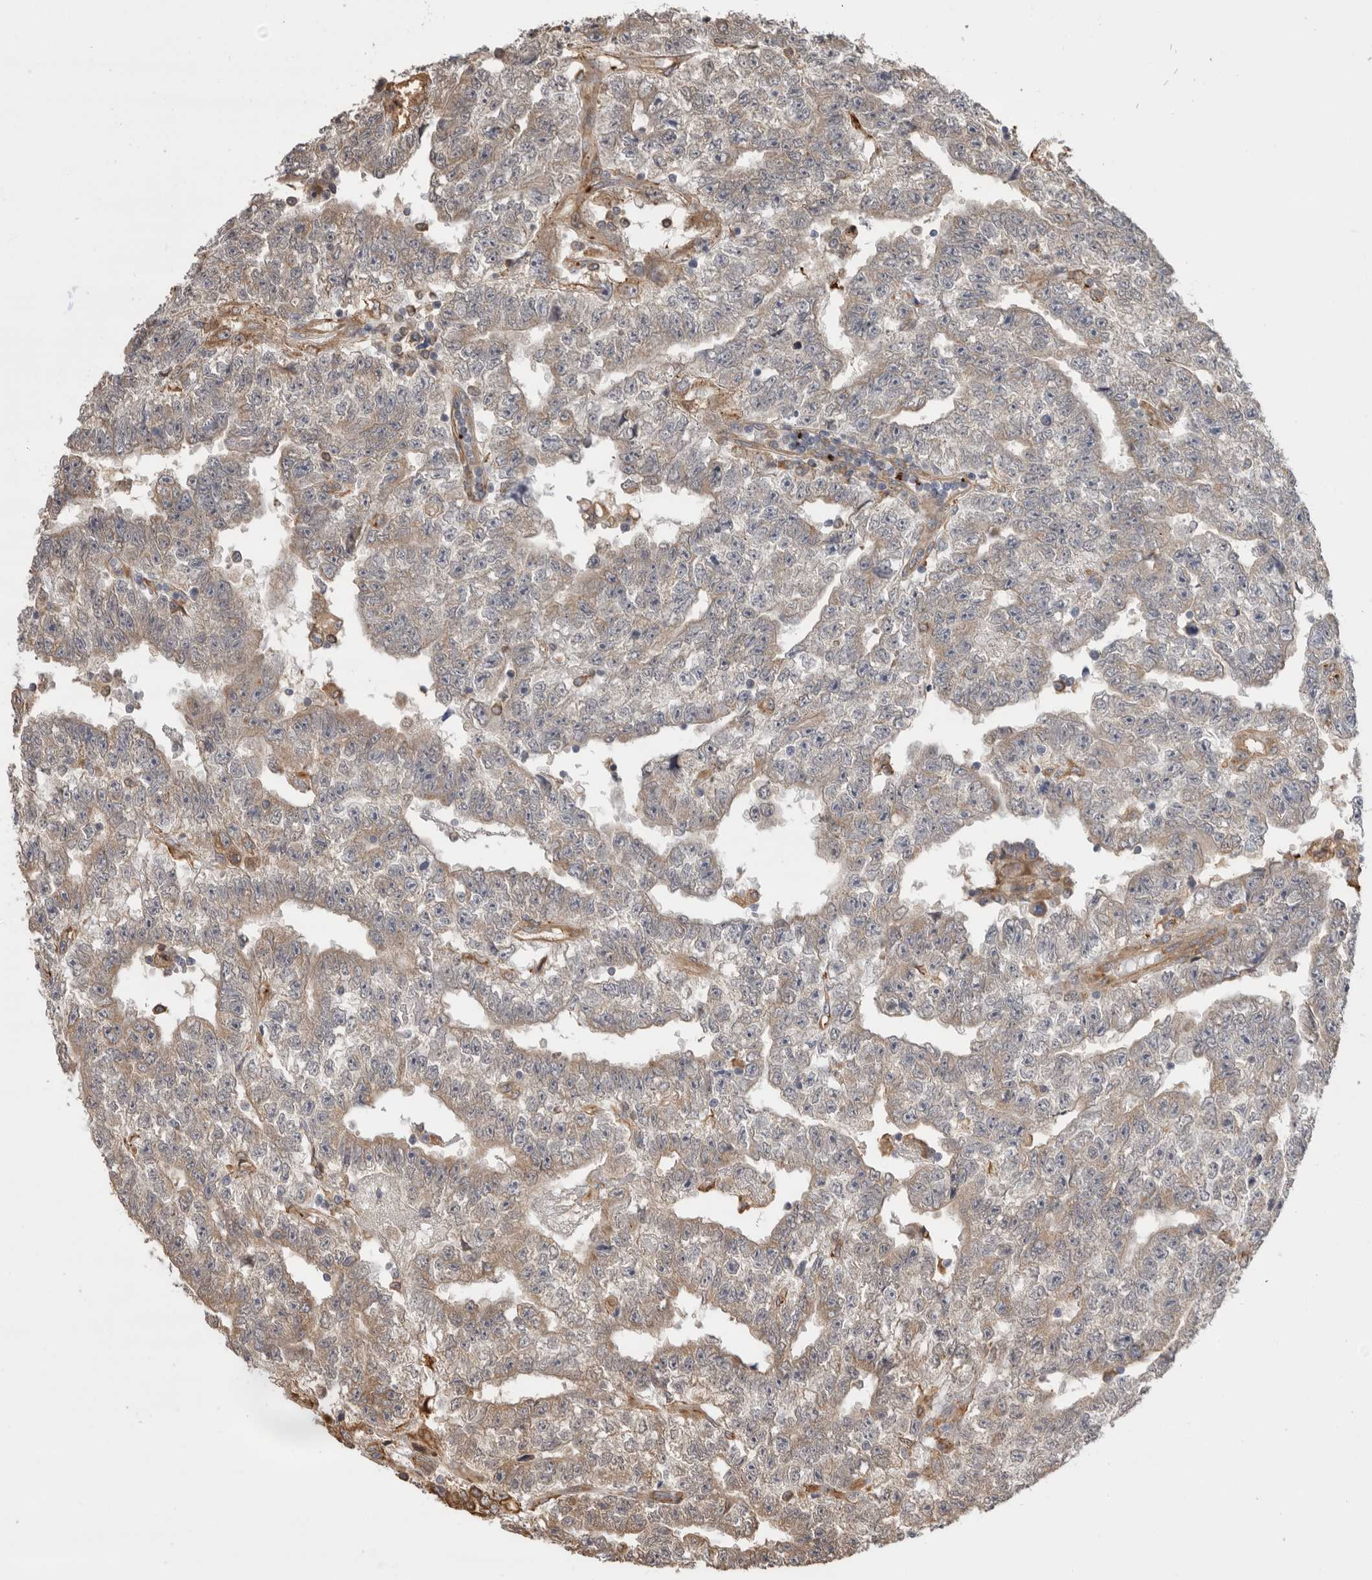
{"staining": {"intensity": "weak", "quantity": "<25%", "location": "cytoplasmic/membranous"}, "tissue": "testis cancer", "cell_type": "Tumor cells", "image_type": "cancer", "snomed": [{"axis": "morphology", "description": "Carcinoma, Embryonal, NOS"}, {"axis": "topography", "description": "Testis"}], "caption": "Protein analysis of testis embryonal carcinoma reveals no significant expression in tumor cells. The staining is performed using DAB brown chromogen with nuclei counter-stained in using hematoxylin.", "gene": "CDC42BPB", "patient": {"sex": "male", "age": 25}}